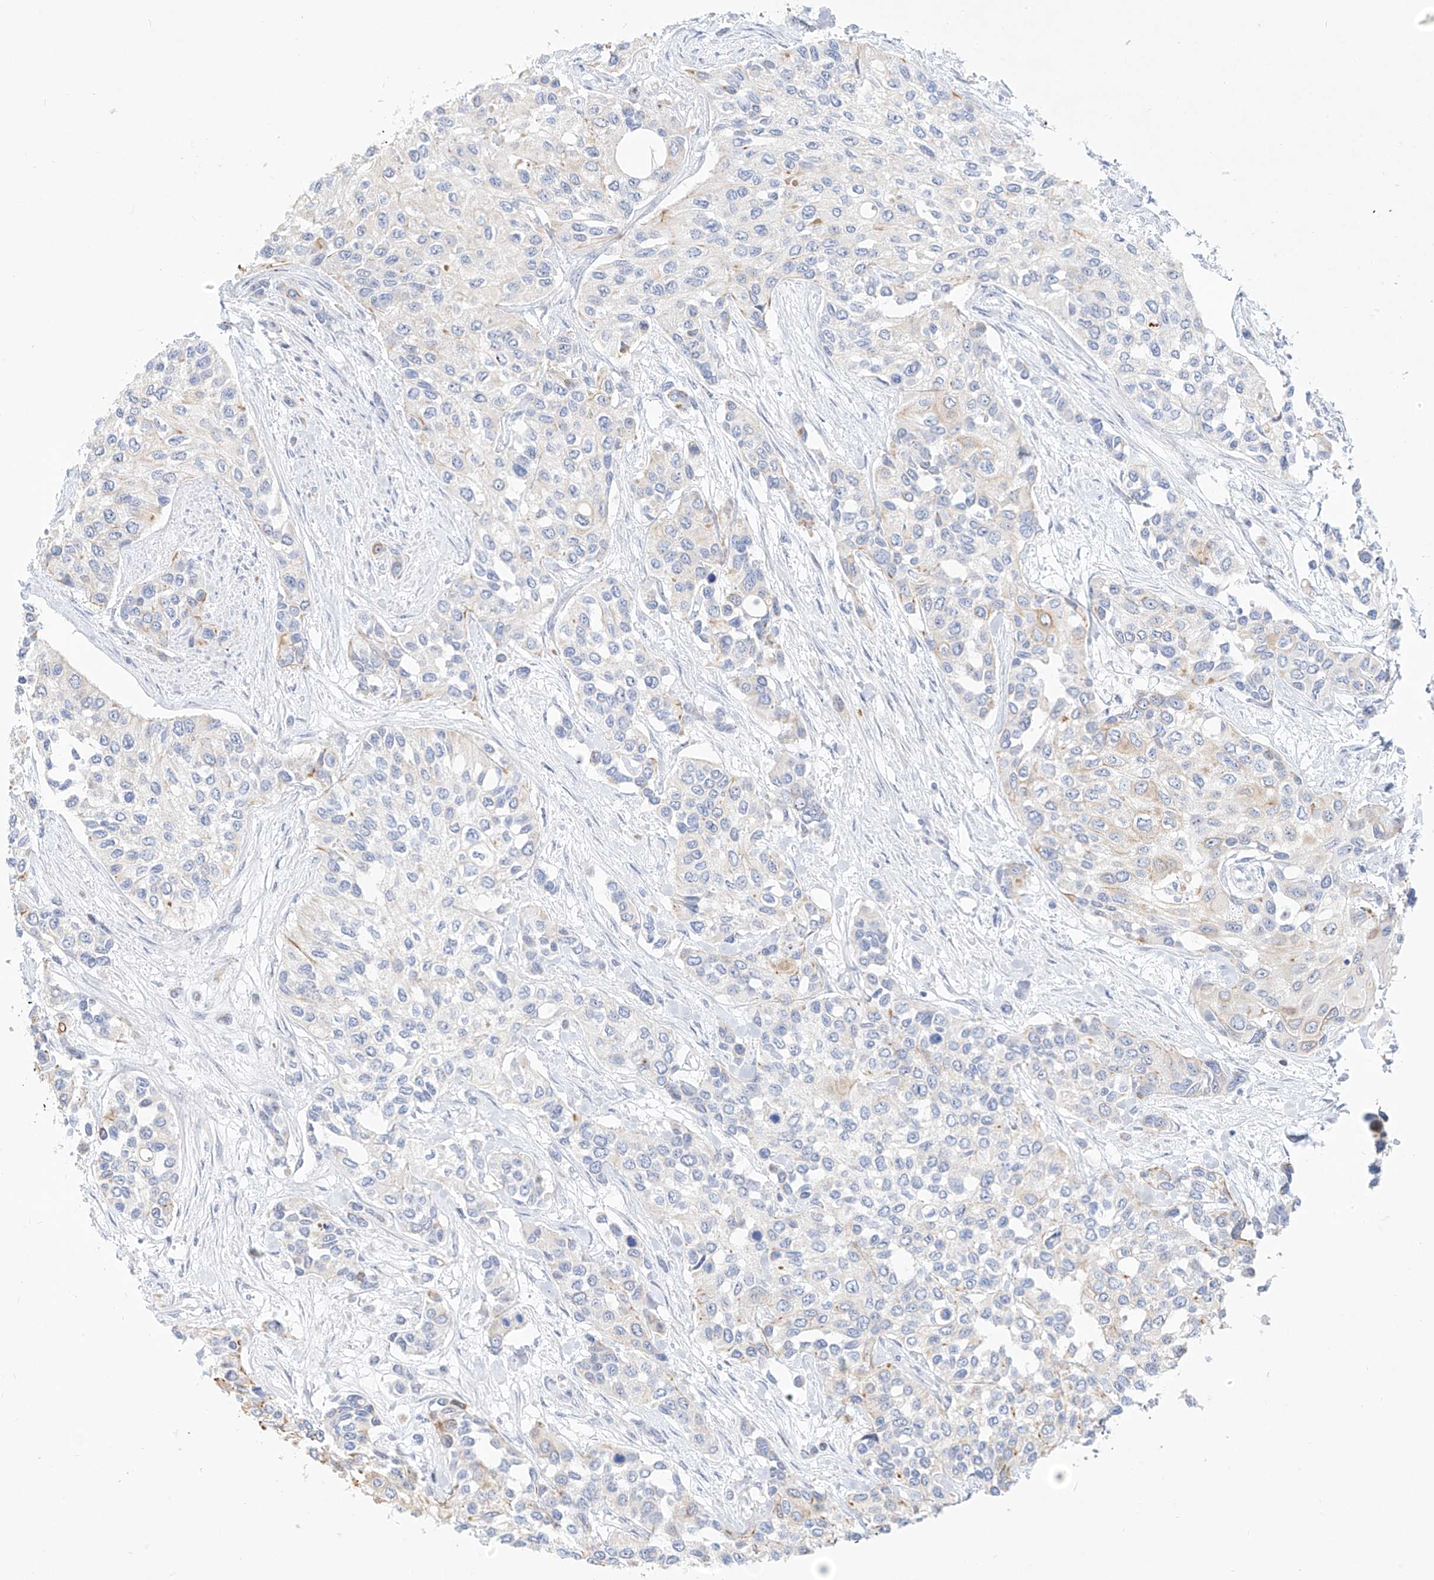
{"staining": {"intensity": "negative", "quantity": "none", "location": "none"}, "tissue": "urothelial cancer", "cell_type": "Tumor cells", "image_type": "cancer", "snomed": [{"axis": "morphology", "description": "Normal tissue, NOS"}, {"axis": "morphology", "description": "Urothelial carcinoma, High grade"}, {"axis": "topography", "description": "Vascular tissue"}, {"axis": "topography", "description": "Urinary bladder"}], "caption": "Histopathology image shows no significant protein staining in tumor cells of high-grade urothelial carcinoma. (Brightfield microscopy of DAB (3,3'-diaminobenzidine) immunohistochemistry at high magnification).", "gene": "SNU13", "patient": {"sex": "female", "age": 56}}